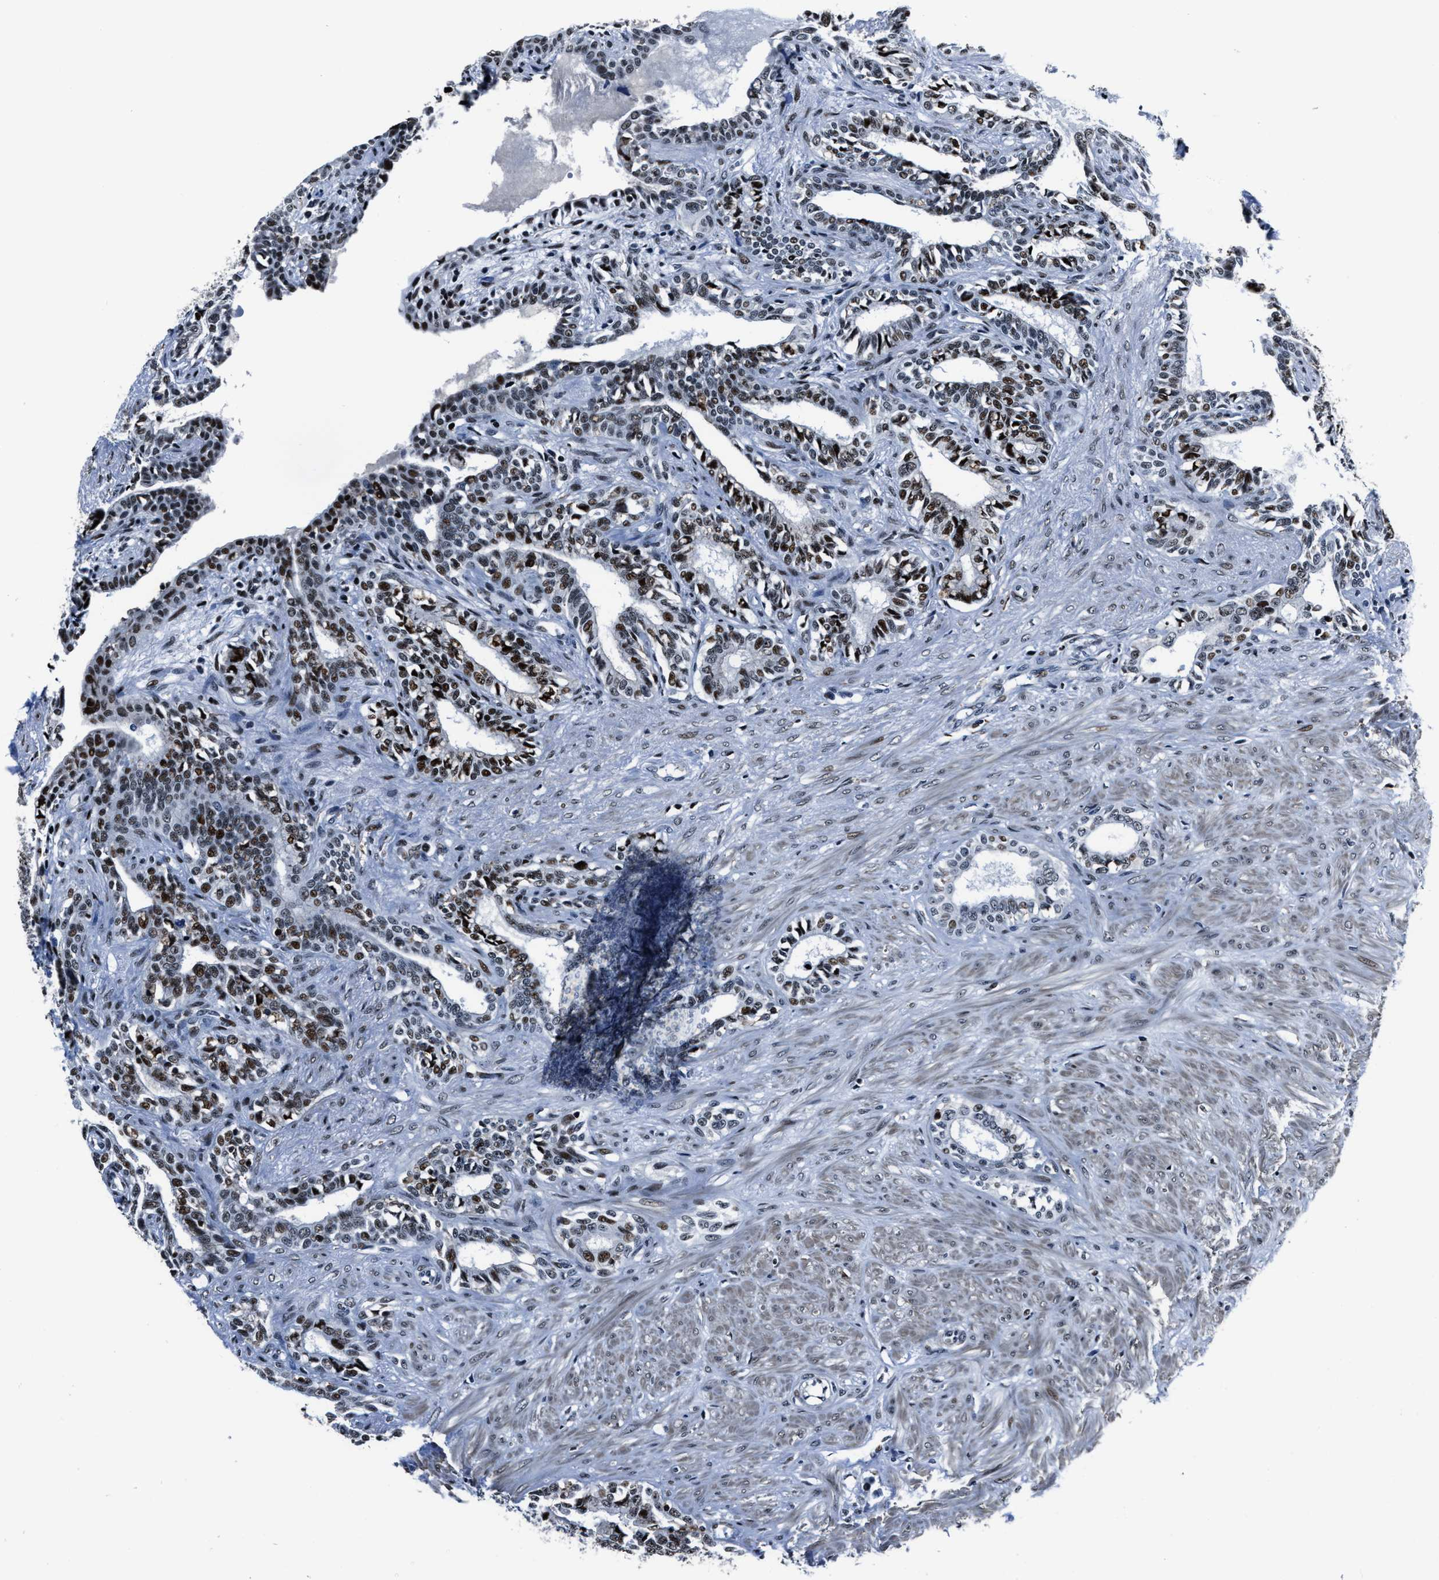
{"staining": {"intensity": "moderate", "quantity": "25%-75%", "location": "nuclear"}, "tissue": "seminal vesicle", "cell_type": "Glandular cells", "image_type": "normal", "snomed": [{"axis": "morphology", "description": "Normal tissue, NOS"}, {"axis": "morphology", "description": "Adenocarcinoma, High grade"}, {"axis": "topography", "description": "Prostate"}, {"axis": "topography", "description": "Seminal veicle"}], "caption": "Moderate nuclear expression is present in about 25%-75% of glandular cells in benign seminal vesicle.", "gene": "PPIE", "patient": {"sex": "male", "age": 55}}